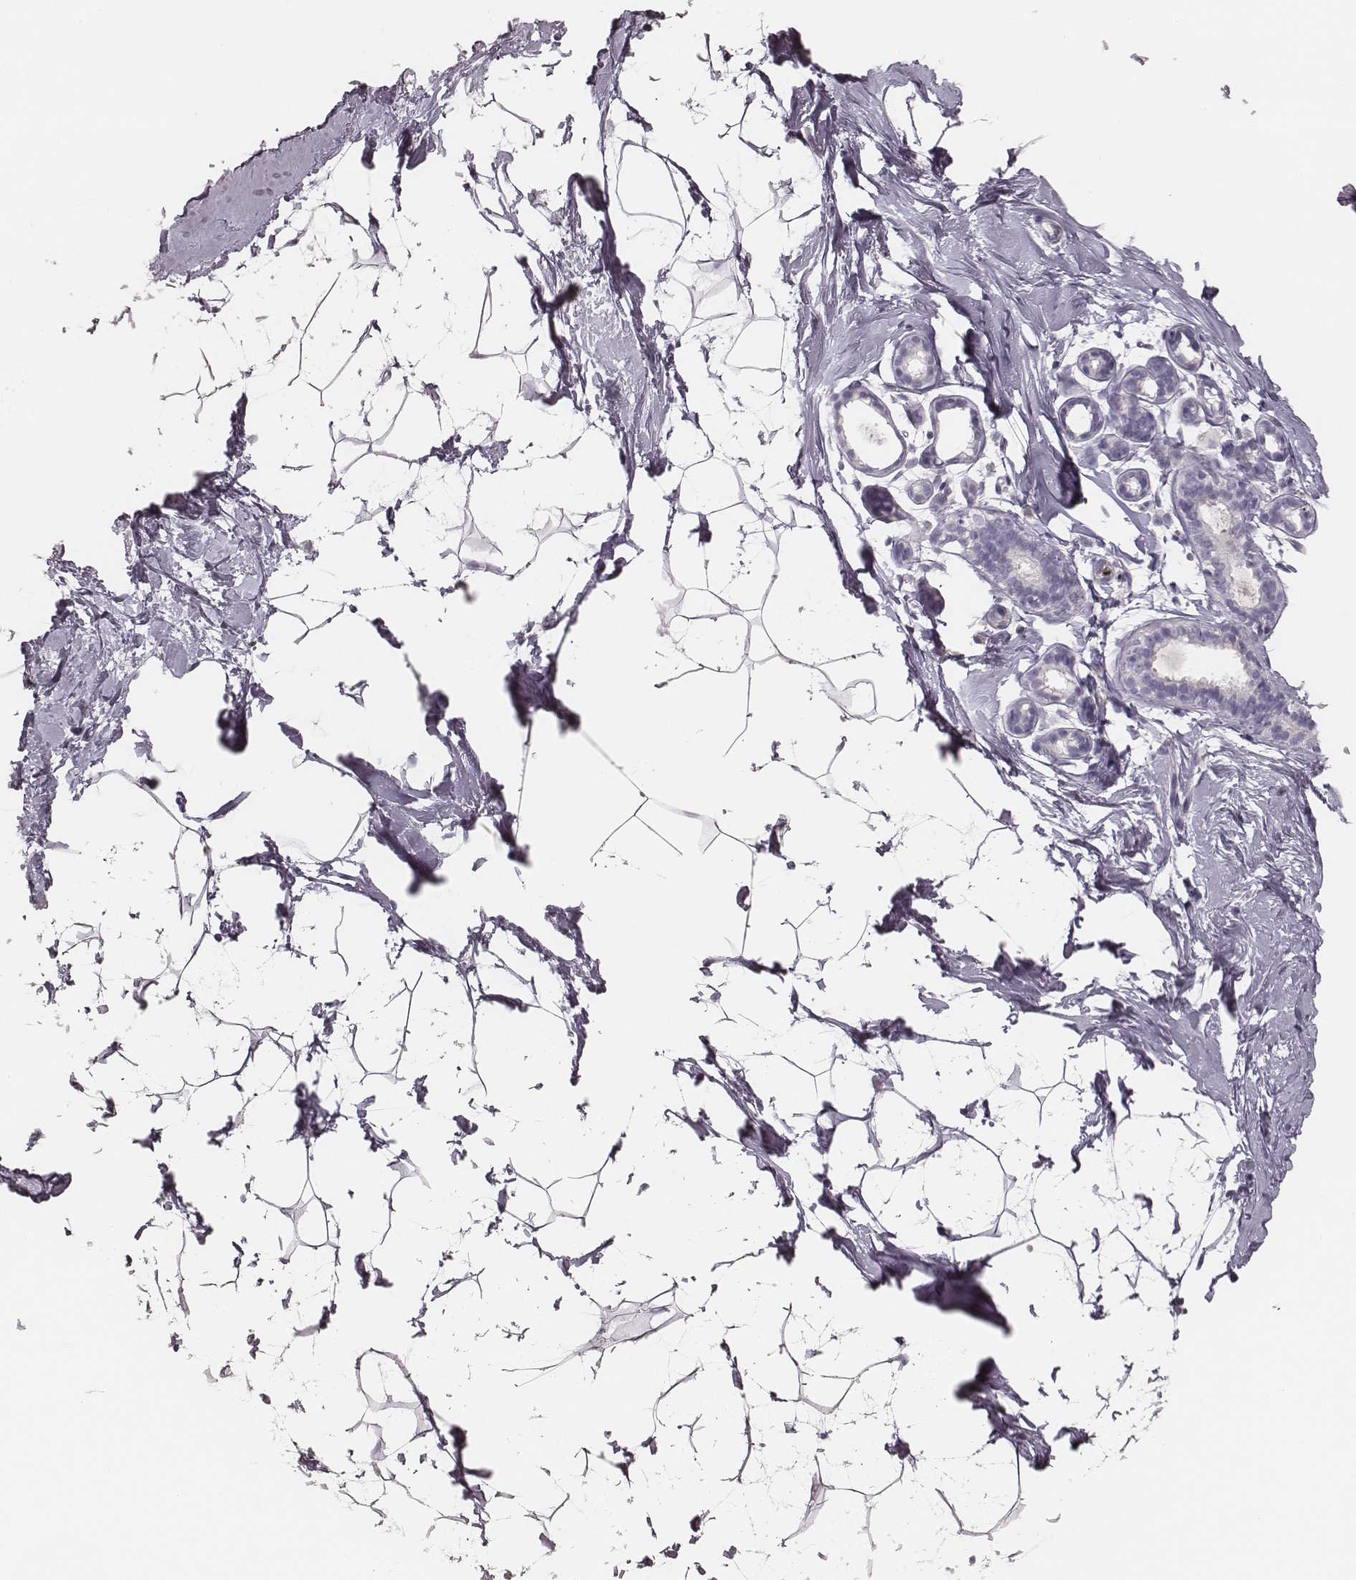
{"staining": {"intensity": "negative", "quantity": "none", "location": "none"}, "tissue": "breast", "cell_type": "Adipocytes", "image_type": "normal", "snomed": [{"axis": "morphology", "description": "Normal tissue, NOS"}, {"axis": "topography", "description": "Breast"}], "caption": "A high-resolution photomicrograph shows IHC staining of benign breast, which displays no significant expression in adipocytes.", "gene": "MSX1", "patient": {"sex": "female", "age": 32}}